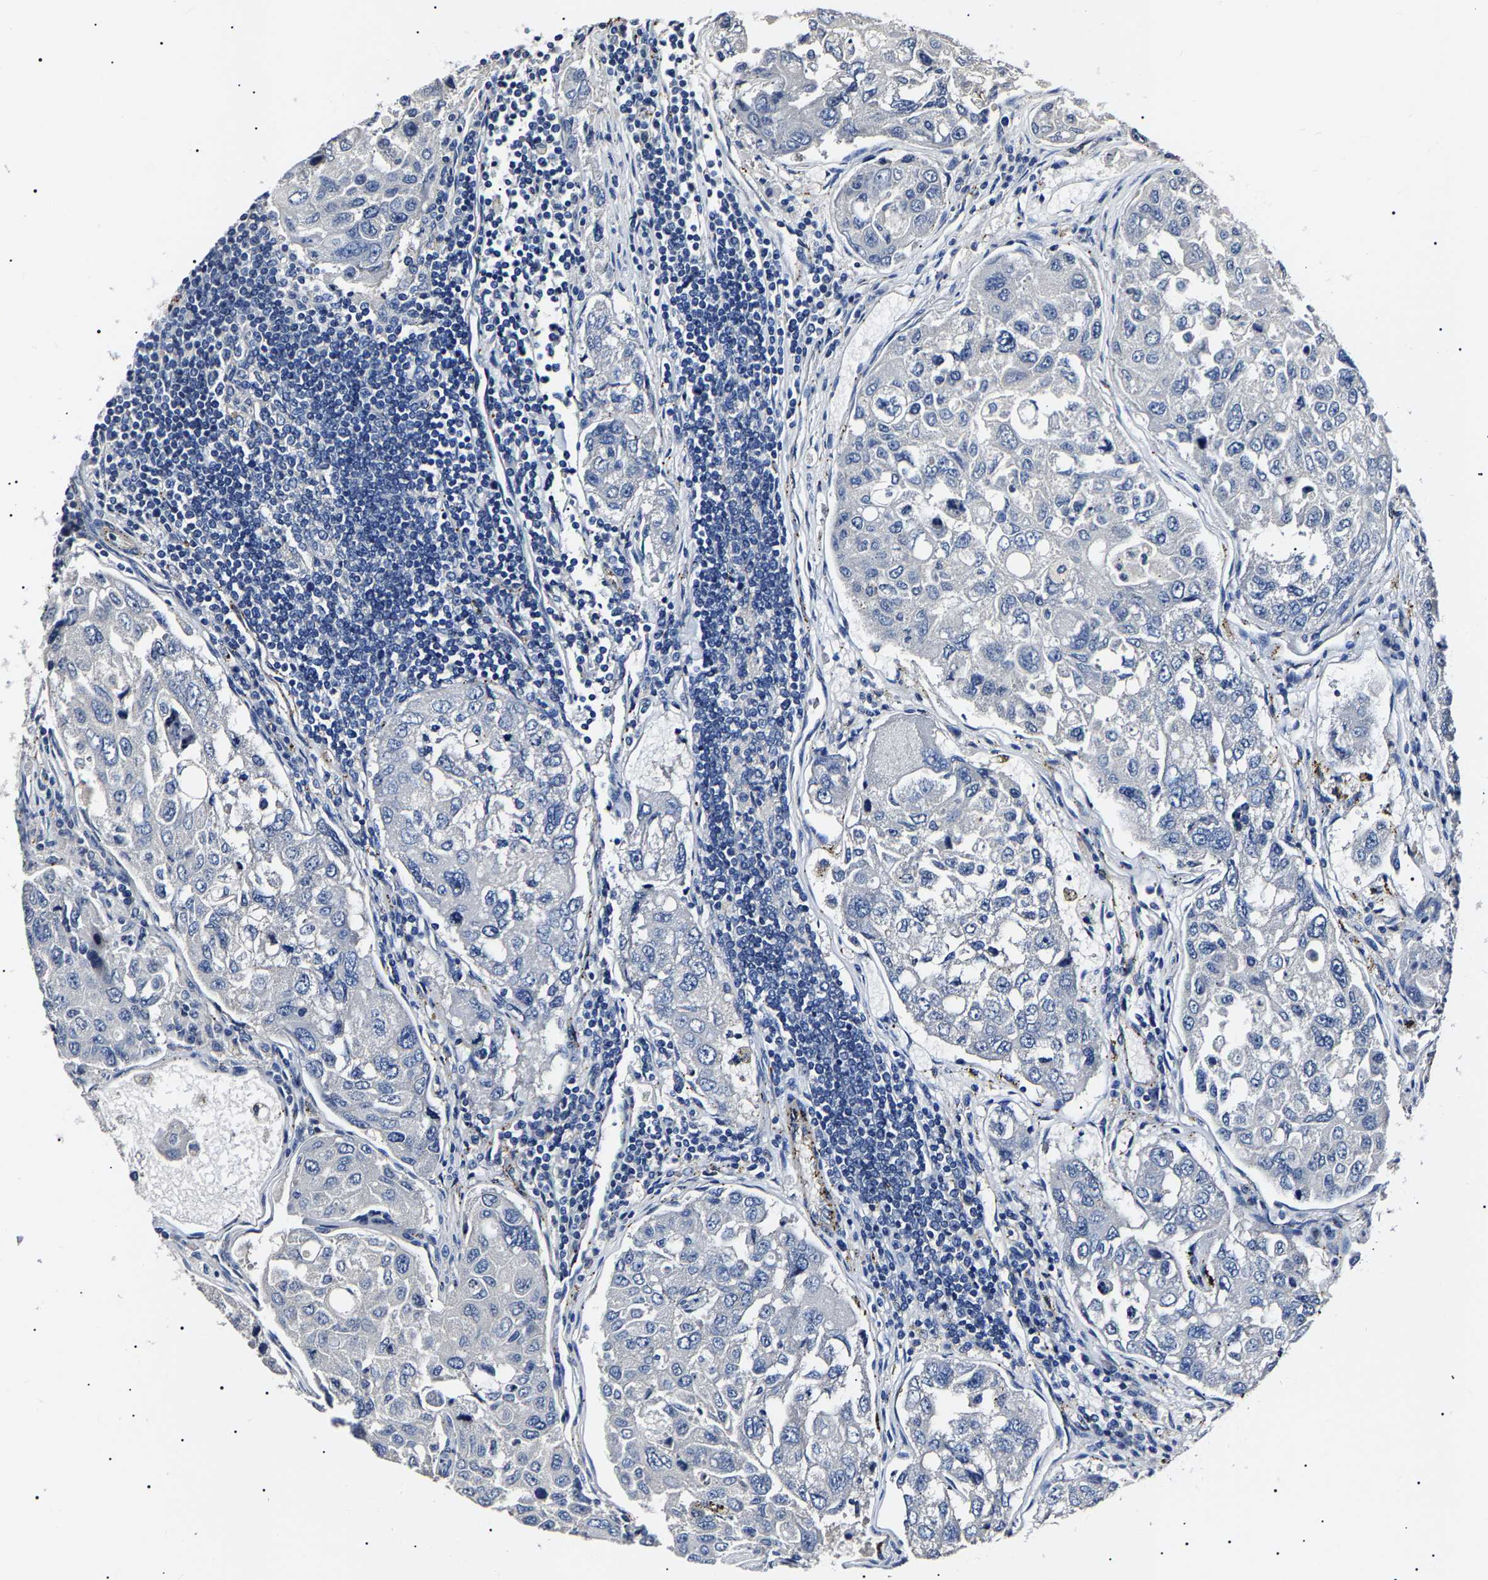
{"staining": {"intensity": "negative", "quantity": "none", "location": "none"}, "tissue": "urothelial cancer", "cell_type": "Tumor cells", "image_type": "cancer", "snomed": [{"axis": "morphology", "description": "Urothelial carcinoma, High grade"}, {"axis": "topography", "description": "Lymph node"}, {"axis": "topography", "description": "Urinary bladder"}], "caption": "Tumor cells show no significant expression in urothelial cancer.", "gene": "KLHL42", "patient": {"sex": "male", "age": 51}}